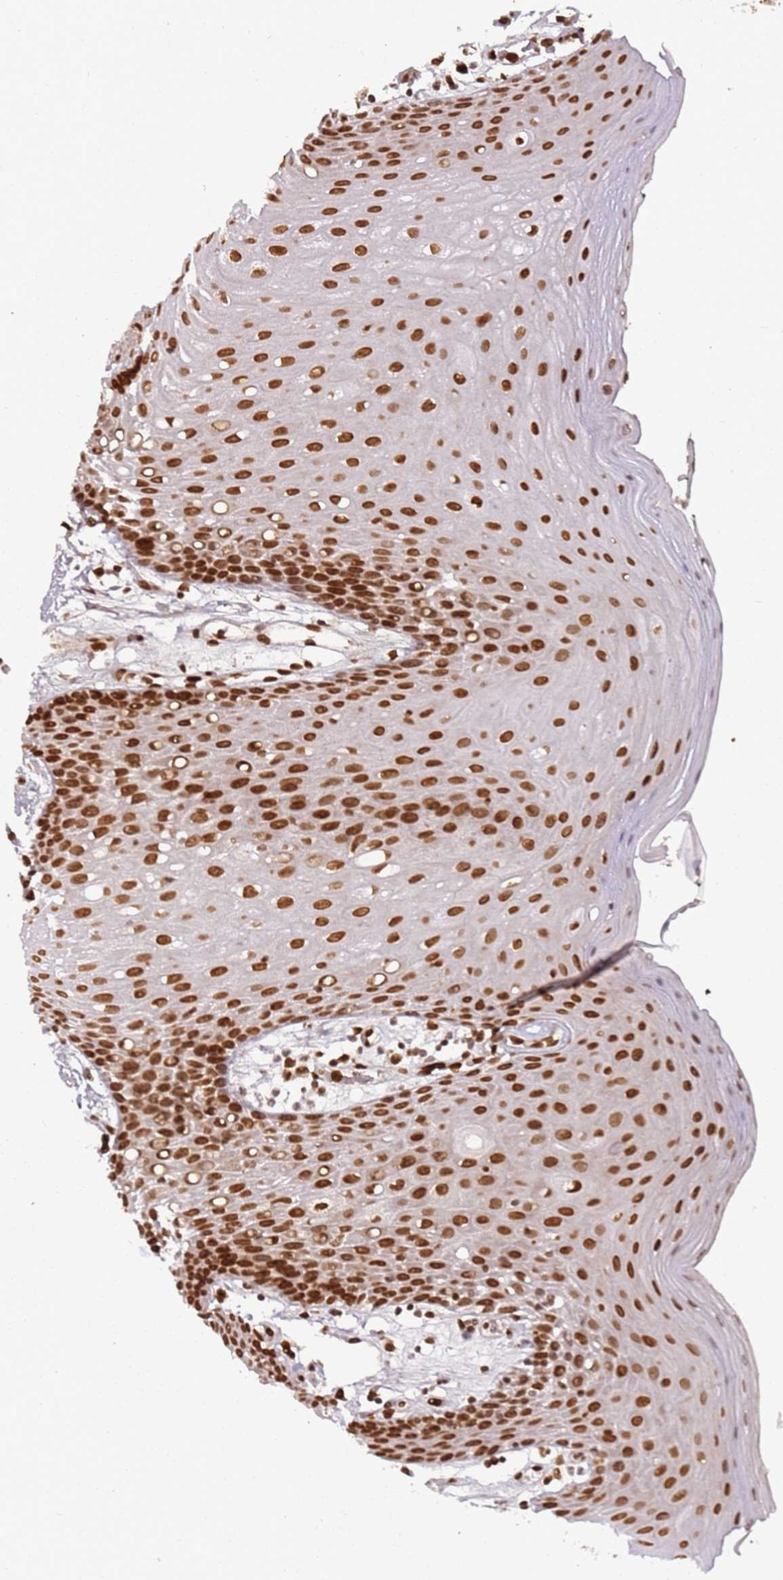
{"staining": {"intensity": "strong", "quantity": ">75%", "location": "nuclear"}, "tissue": "oral mucosa", "cell_type": "Squamous epithelial cells", "image_type": "normal", "snomed": [{"axis": "morphology", "description": "Normal tissue, NOS"}, {"axis": "topography", "description": "Oral tissue"}, {"axis": "topography", "description": "Tounge, NOS"}], "caption": "High-power microscopy captured an IHC image of unremarkable oral mucosa, revealing strong nuclear expression in approximately >75% of squamous epithelial cells. (DAB = brown stain, brightfield microscopy at high magnification).", "gene": "TENT4A", "patient": {"sex": "female", "age": 59}}